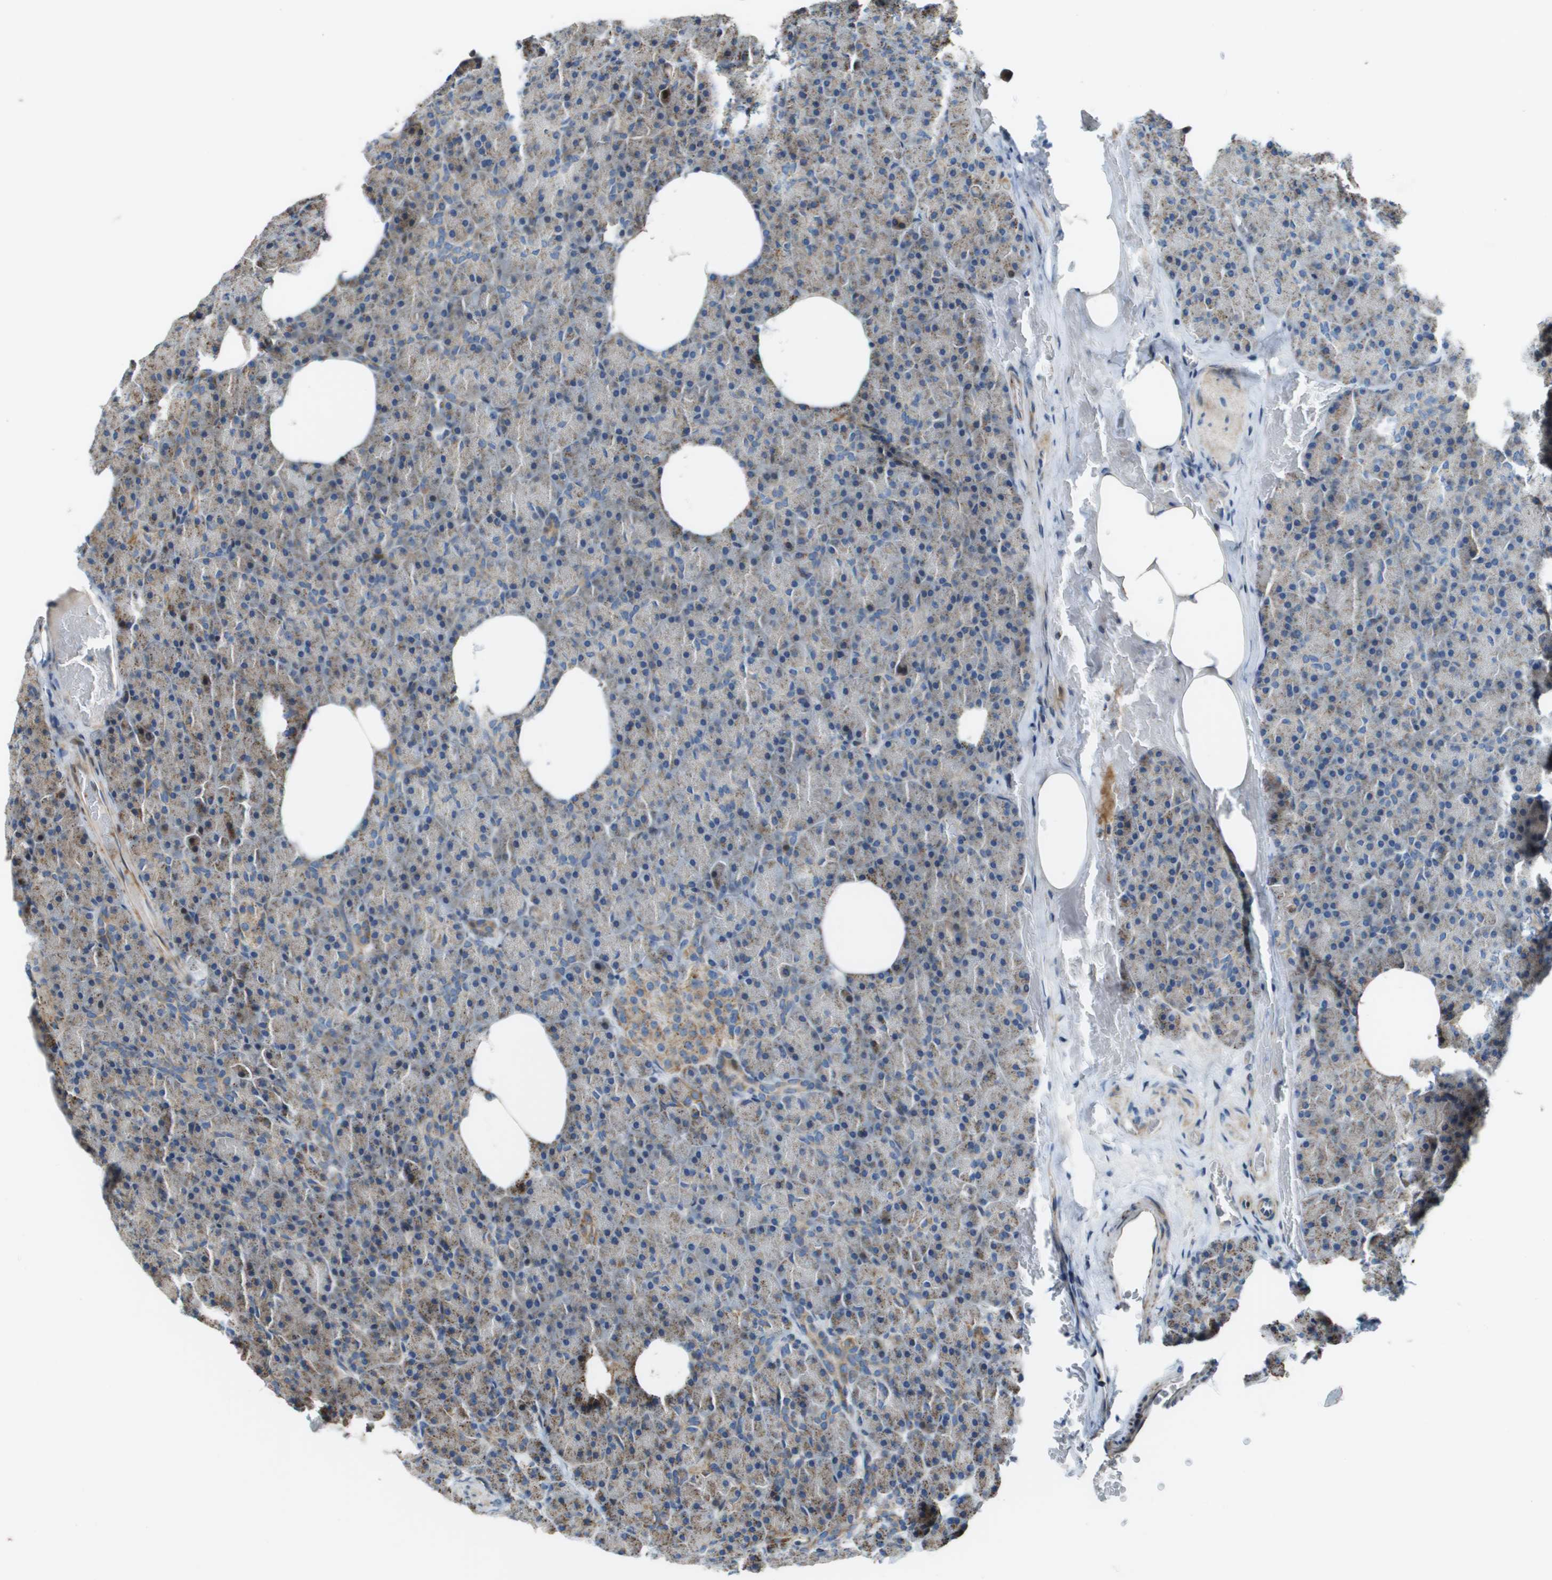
{"staining": {"intensity": "moderate", "quantity": "25%-75%", "location": "cytoplasmic/membranous"}, "tissue": "pancreas", "cell_type": "Exocrine glandular cells", "image_type": "normal", "snomed": [{"axis": "morphology", "description": "Normal tissue, NOS"}, {"axis": "topography", "description": "Pancreas"}], "caption": "Exocrine glandular cells display medium levels of moderate cytoplasmic/membranous expression in about 25%-75% of cells in unremarkable pancreas. The protein of interest is stained brown, and the nuclei are stained in blue (DAB IHC with brightfield microscopy, high magnification).", "gene": "MGAT3", "patient": {"sex": "female", "age": 35}}